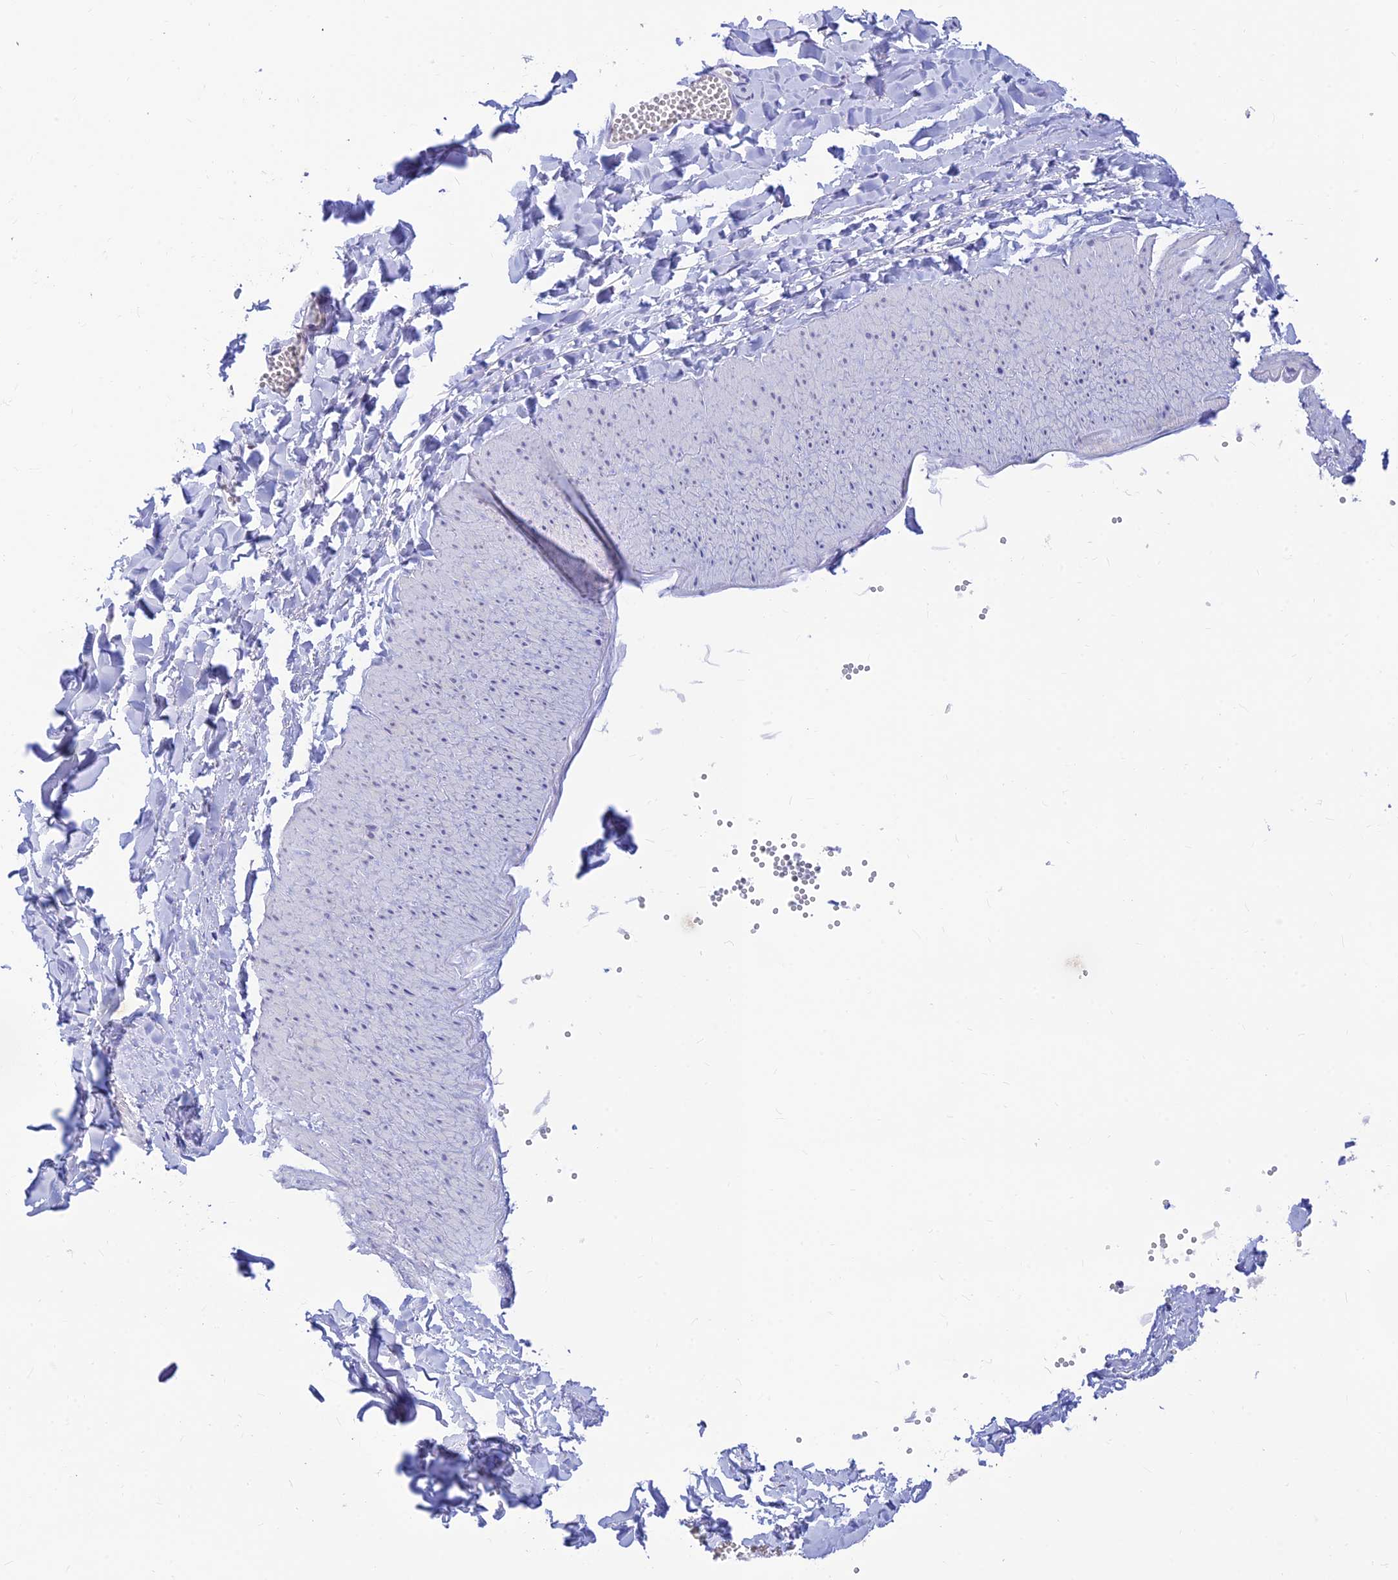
{"staining": {"intensity": "negative", "quantity": "none", "location": "none"}, "tissue": "adipose tissue", "cell_type": "Adipocytes", "image_type": "normal", "snomed": [{"axis": "morphology", "description": "Normal tissue, NOS"}, {"axis": "topography", "description": "Gallbladder"}, {"axis": "topography", "description": "Peripheral nerve tissue"}], "caption": "This is a histopathology image of immunohistochemistry staining of benign adipose tissue, which shows no expression in adipocytes.", "gene": "INKA1", "patient": {"sex": "male", "age": 38}}